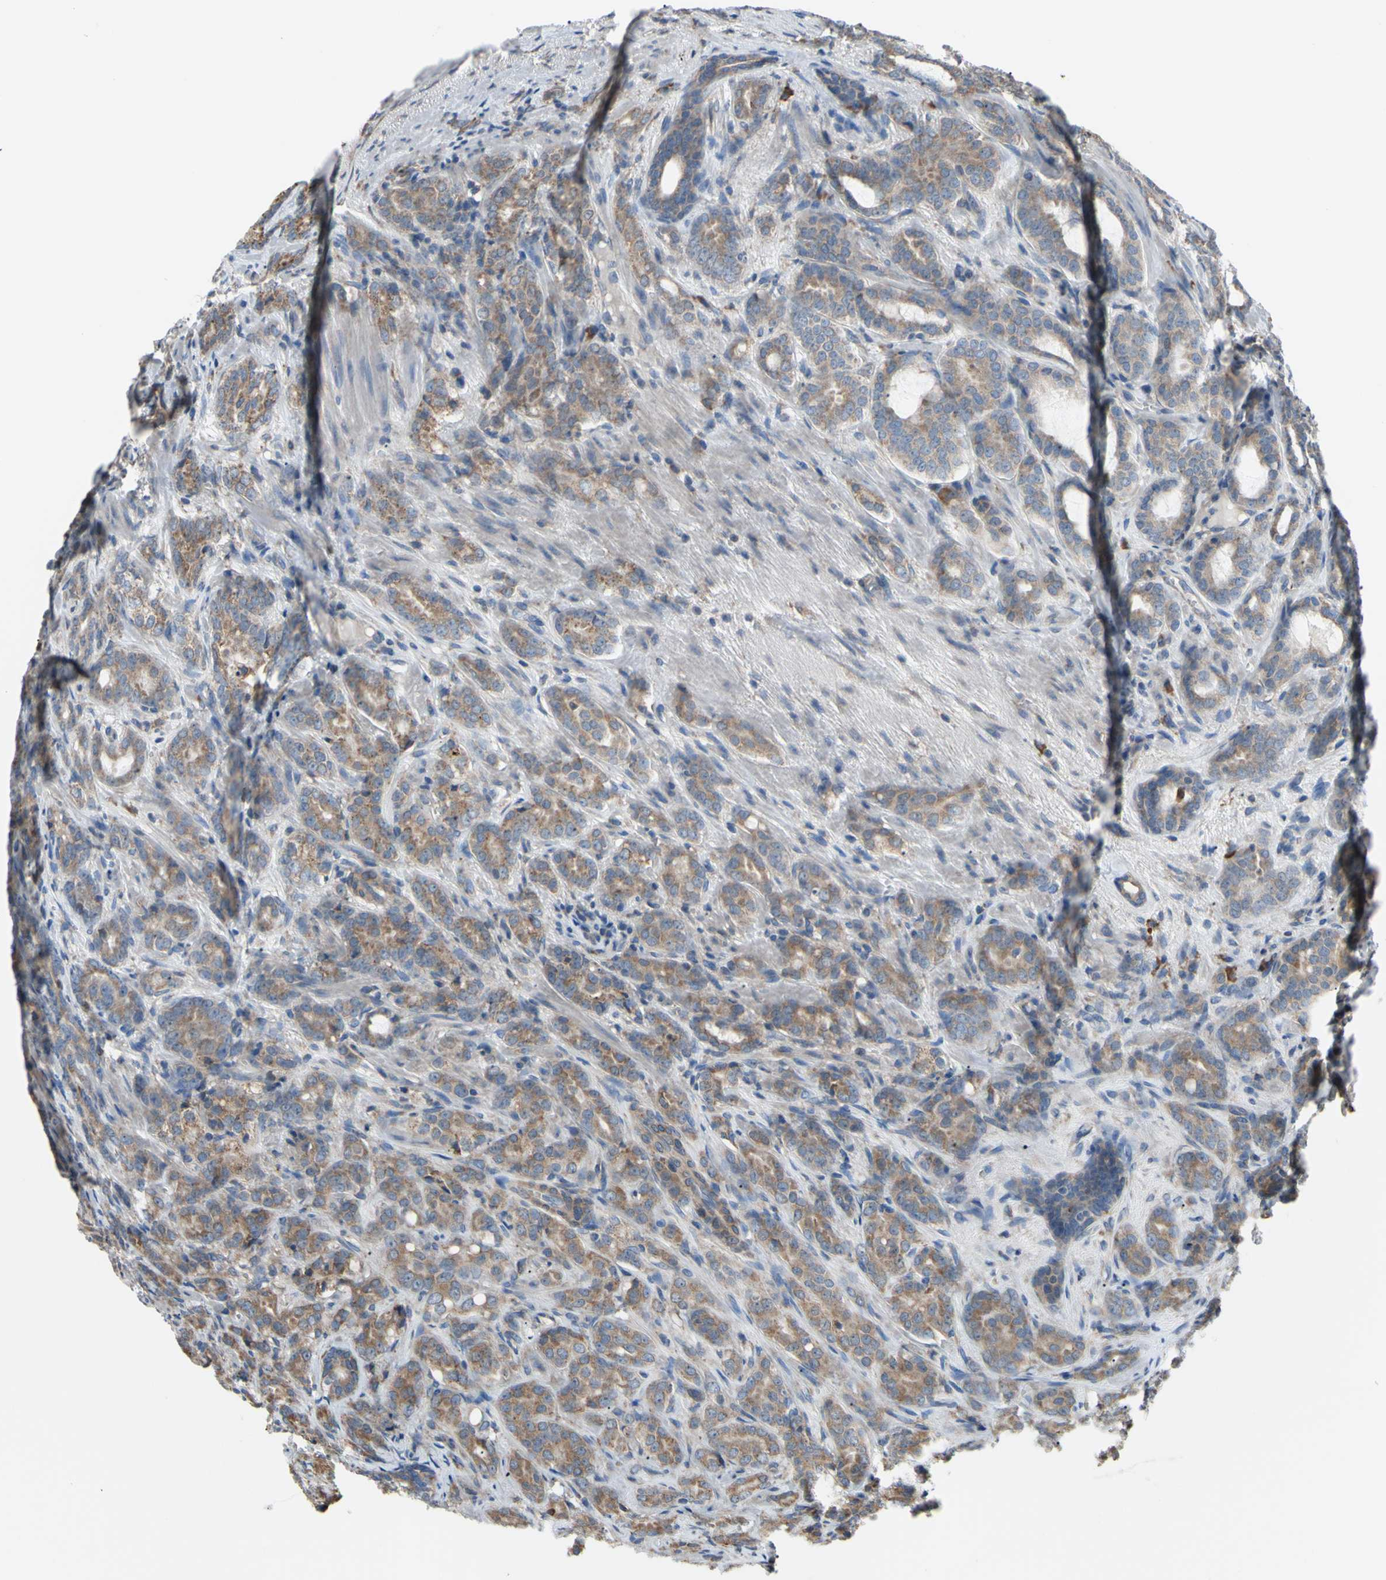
{"staining": {"intensity": "moderate", "quantity": ">75%", "location": "cytoplasmic/membranous"}, "tissue": "prostate cancer", "cell_type": "Tumor cells", "image_type": "cancer", "snomed": [{"axis": "morphology", "description": "Adenocarcinoma, High grade"}, {"axis": "topography", "description": "Prostate"}], "caption": "This is an image of IHC staining of prostate cancer, which shows moderate positivity in the cytoplasmic/membranous of tumor cells.", "gene": "BMF", "patient": {"sex": "male", "age": 64}}